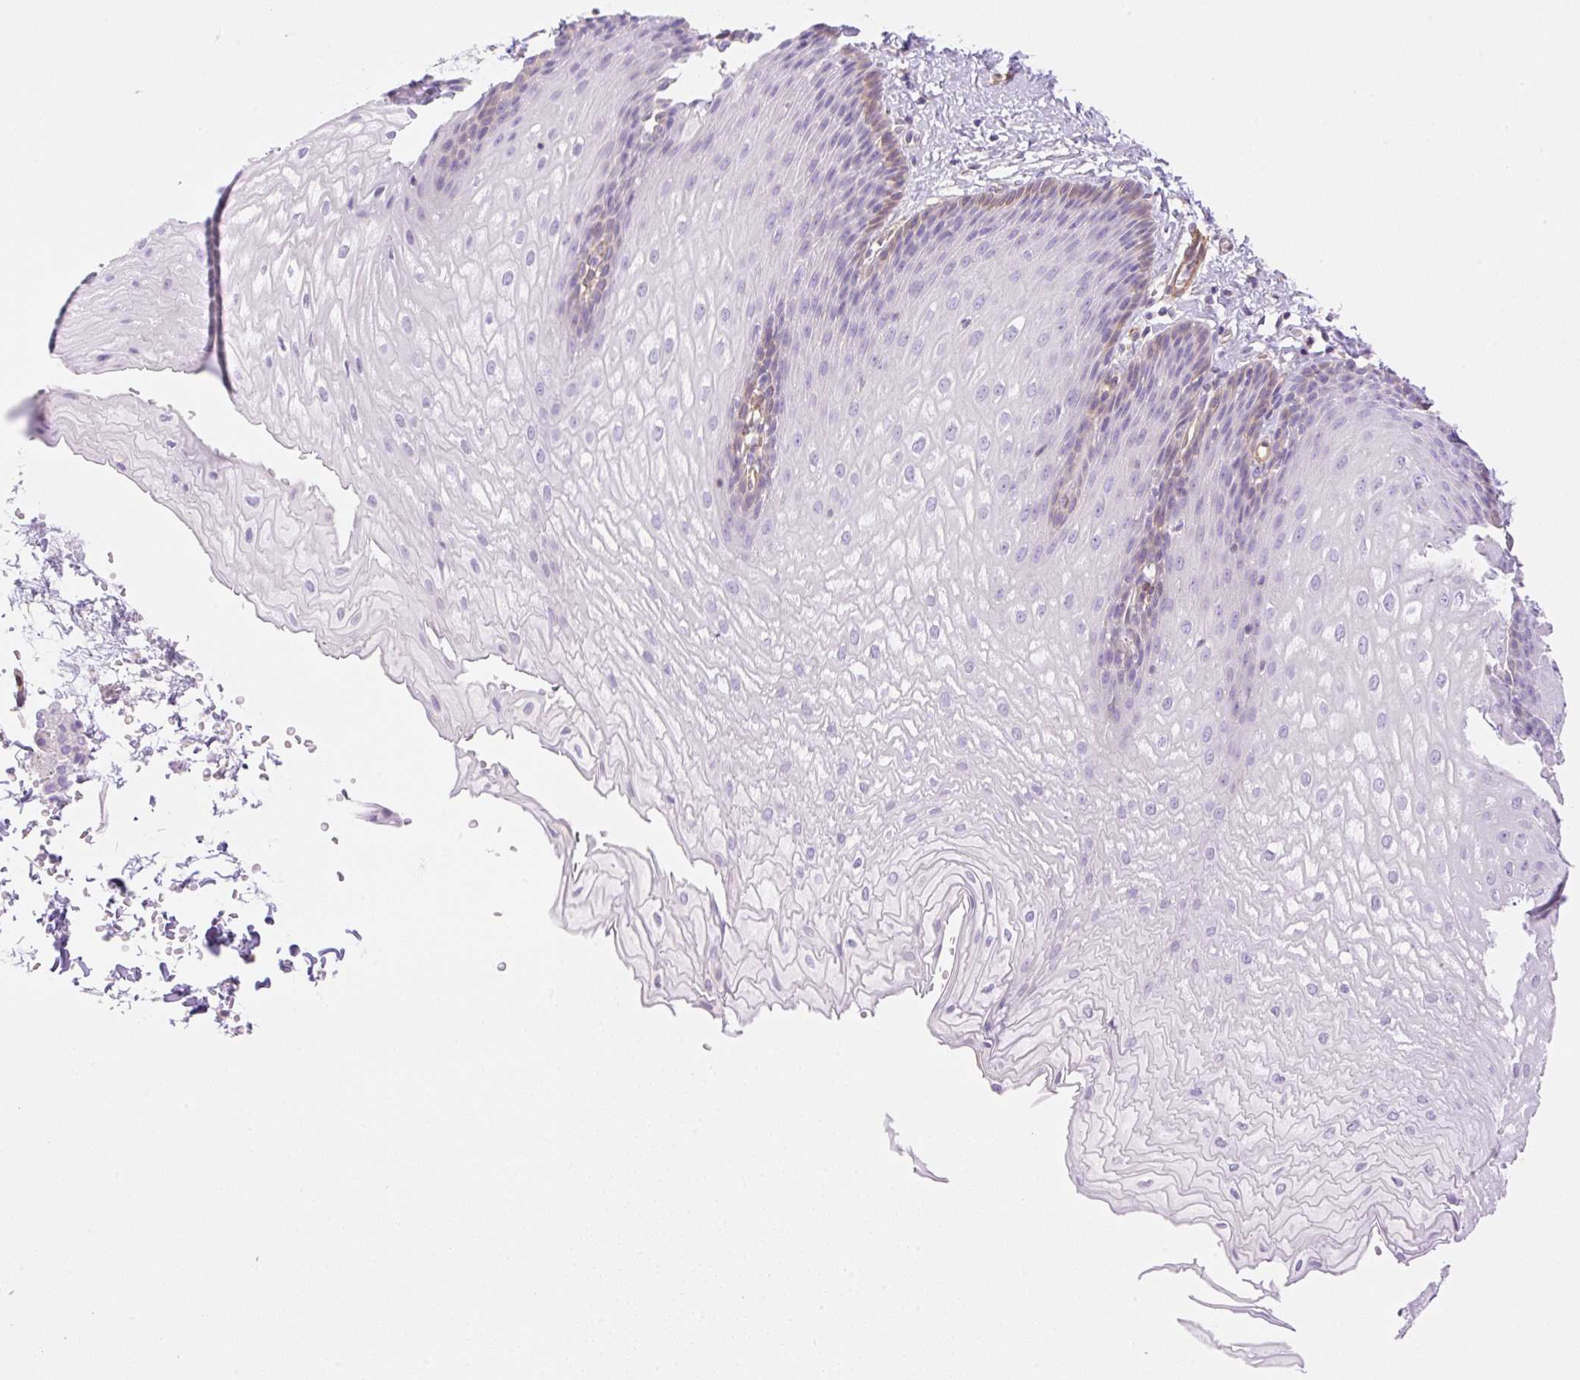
{"staining": {"intensity": "weak", "quantity": "<25%", "location": "cytoplasmic/membranous"}, "tissue": "esophagus", "cell_type": "Squamous epithelial cells", "image_type": "normal", "snomed": [{"axis": "morphology", "description": "Normal tissue, NOS"}, {"axis": "topography", "description": "Esophagus"}], "caption": "An immunohistochemistry photomicrograph of normal esophagus is shown. There is no staining in squamous epithelial cells of esophagus.", "gene": "EHD1", "patient": {"sex": "male", "age": 70}}